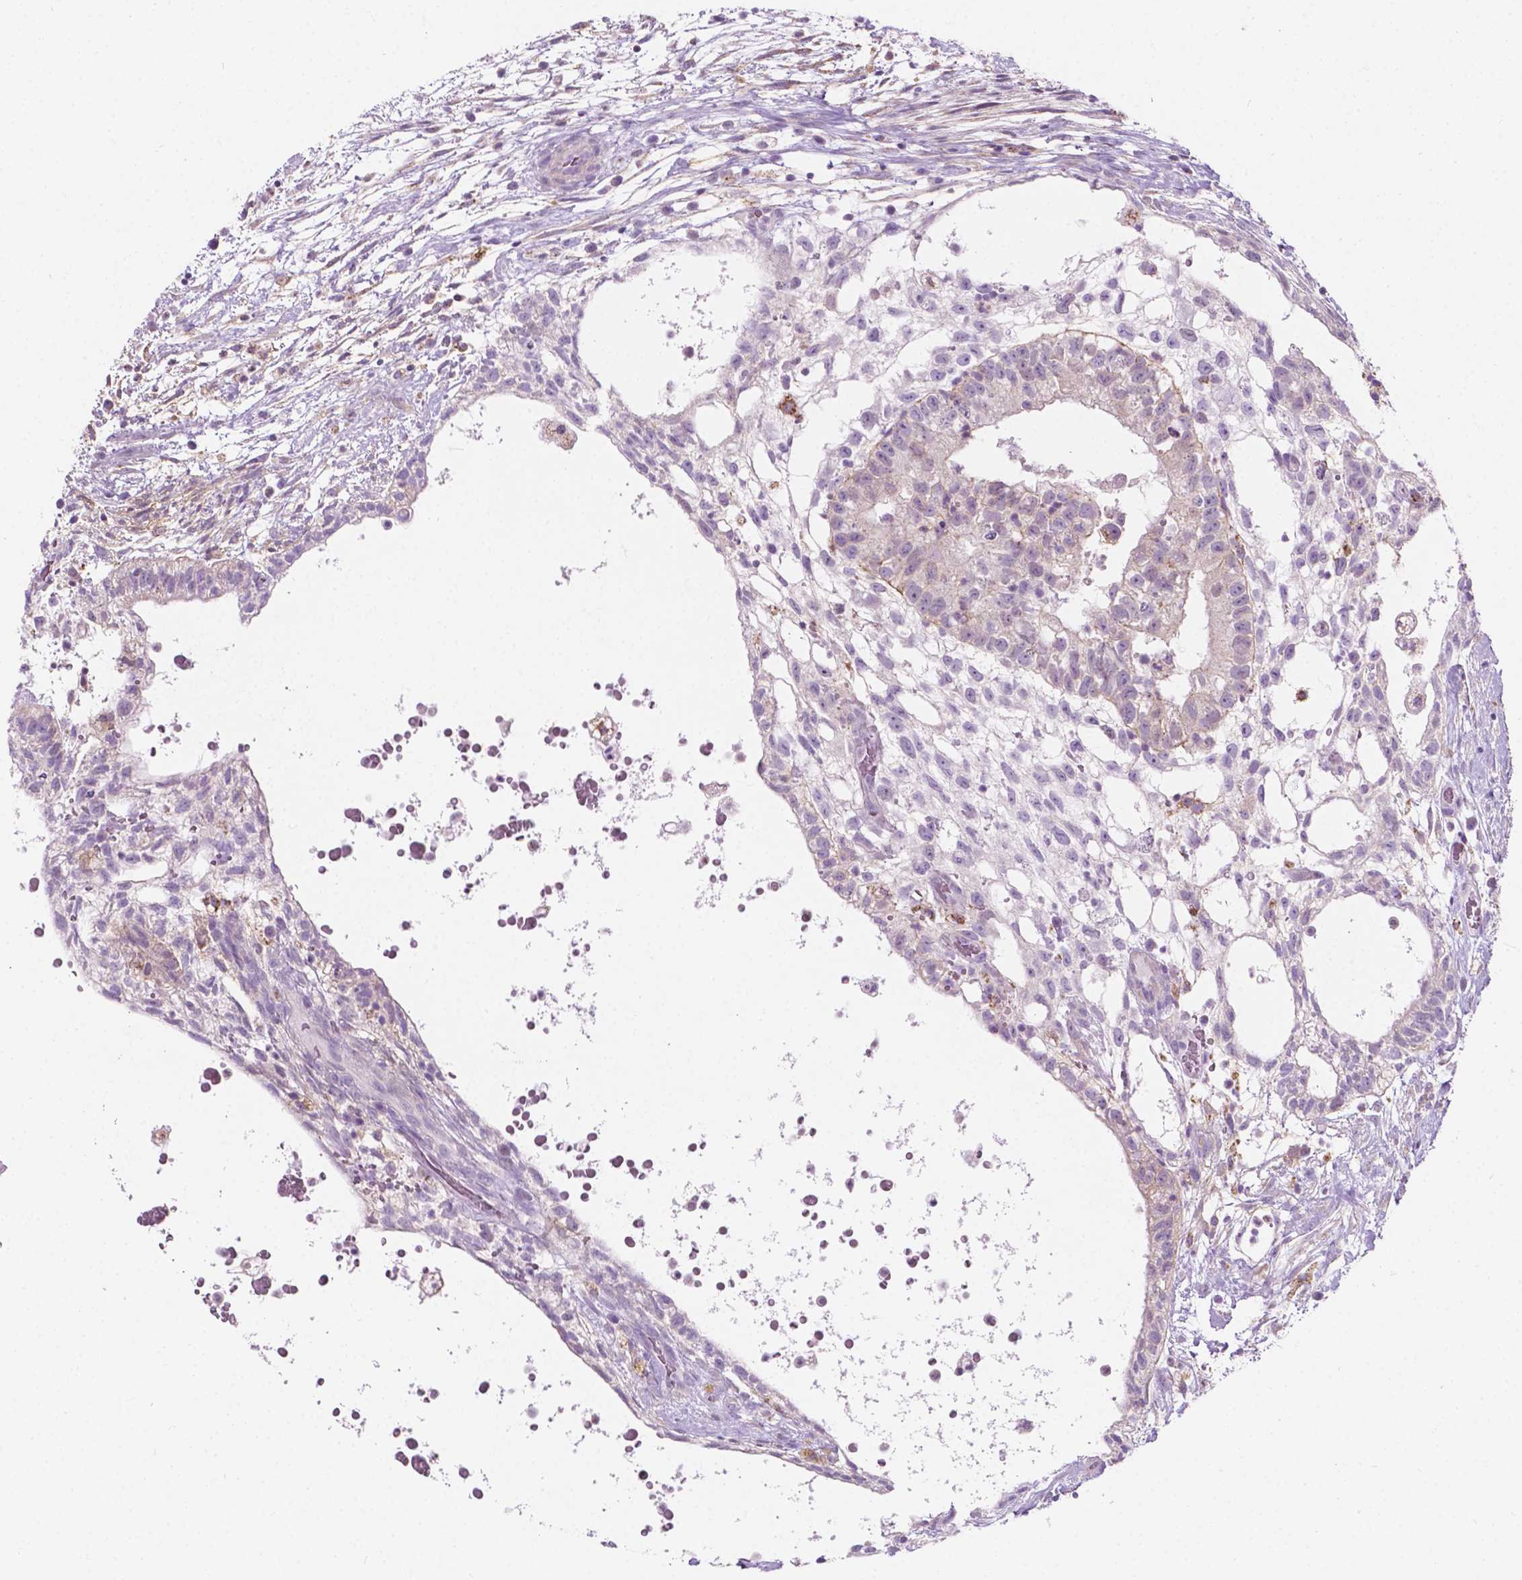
{"staining": {"intensity": "negative", "quantity": "none", "location": "none"}, "tissue": "testis cancer", "cell_type": "Tumor cells", "image_type": "cancer", "snomed": [{"axis": "morphology", "description": "Normal tissue, NOS"}, {"axis": "morphology", "description": "Carcinoma, Embryonal, NOS"}, {"axis": "topography", "description": "Testis"}], "caption": "Micrograph shows no significant protein expression in tumor cells of embryonal carcinoma (testis). The staining was performed using DAB to visualize the protein expression in brown, while the nuclei were stained in blue with hematoxylin (Magnification: 20x).", "gene": "NOS1AP", "patient": {"sex": "male", "age": 32}}